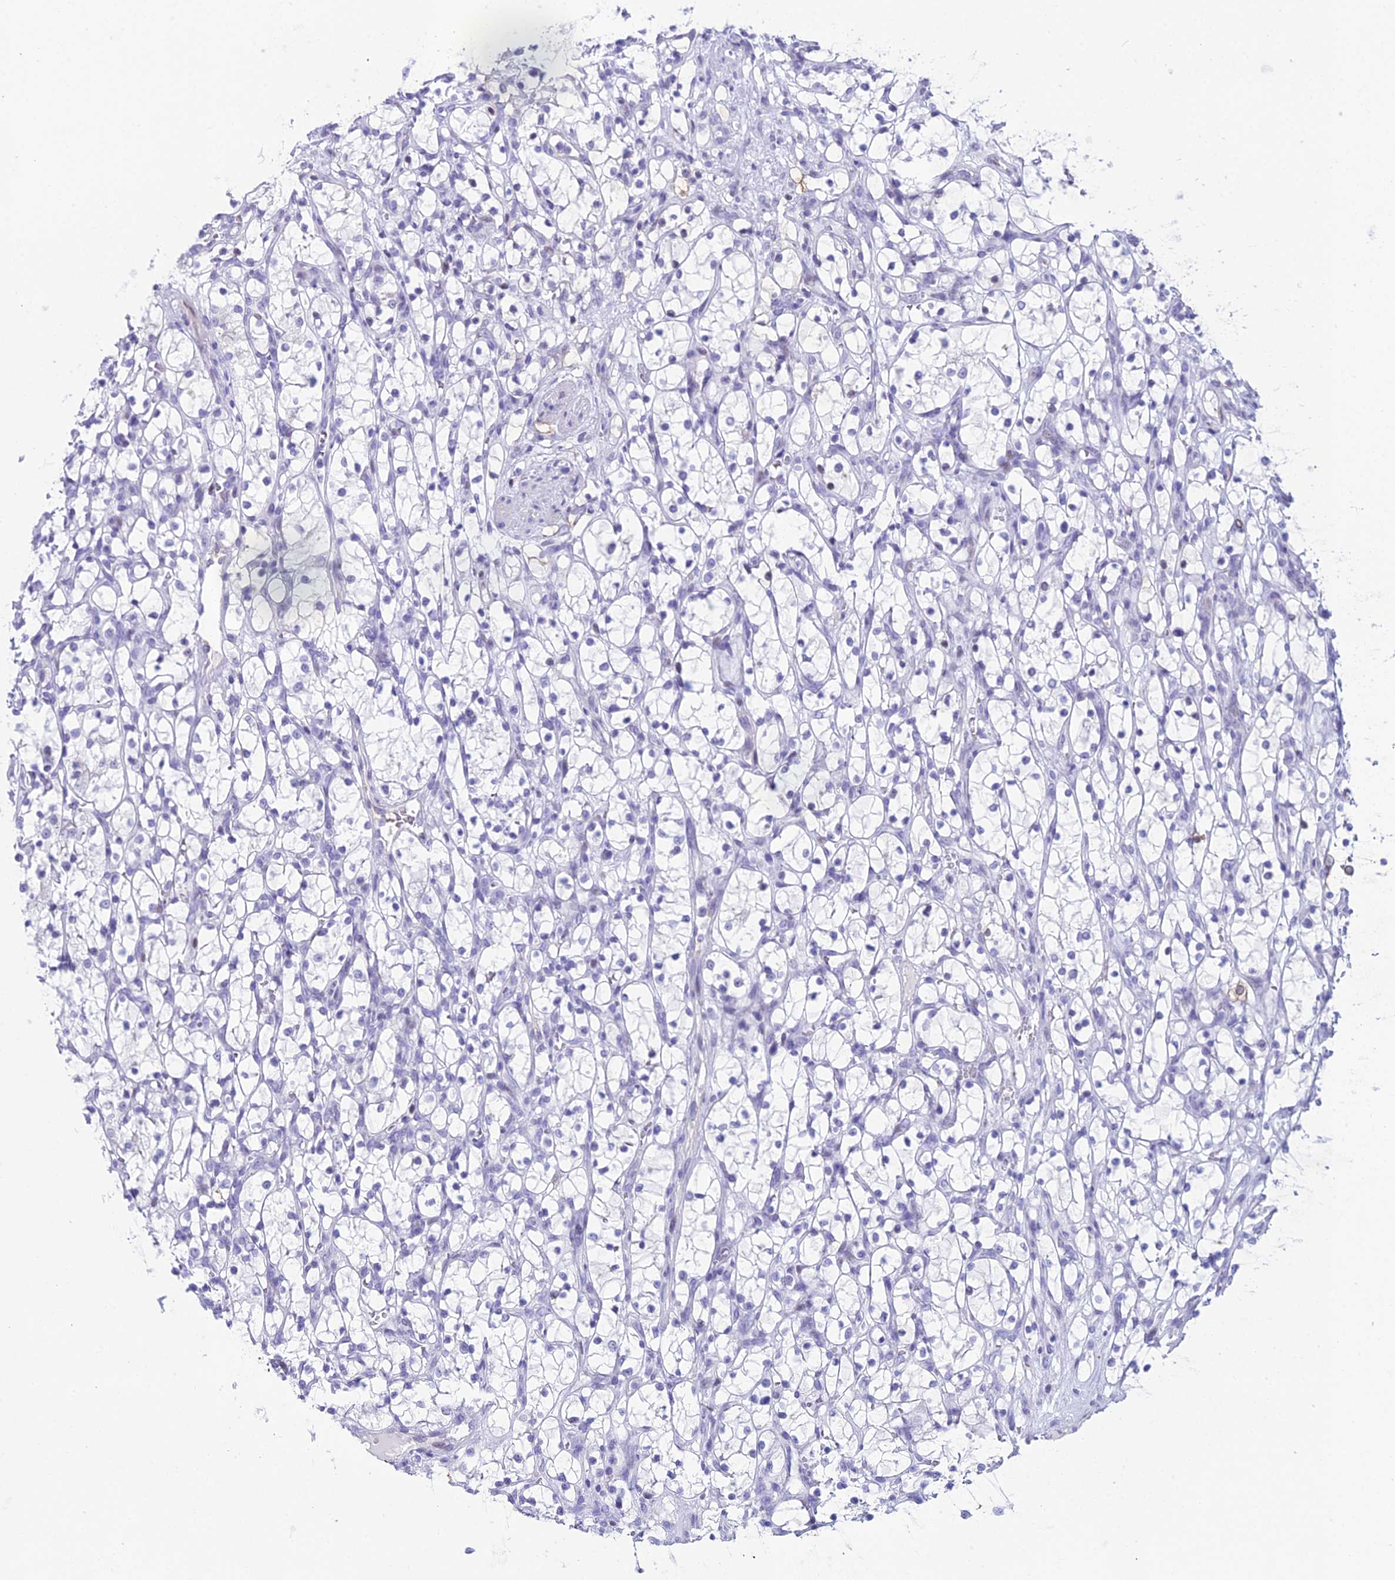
{"staining": {"intensity": "negative", "quantity": "none", "location": "none"}, "tissue": "renal cancer", "cell_type": "Tumor cells", "image_type": "cancer", "snomed": [{"axis": "morphology", "description": "Adenocarcinoma, NOS"}, {"axis": "topography", "description": "Kidney"}], "caption": "DAB (3,3'-diaminobenzidine) immunohistochemical staining of renal cancer exhibits no significant positivity in tumor cells.", "gene": "CC2D2A", "patient": {"sex": "female", "age": 69}}